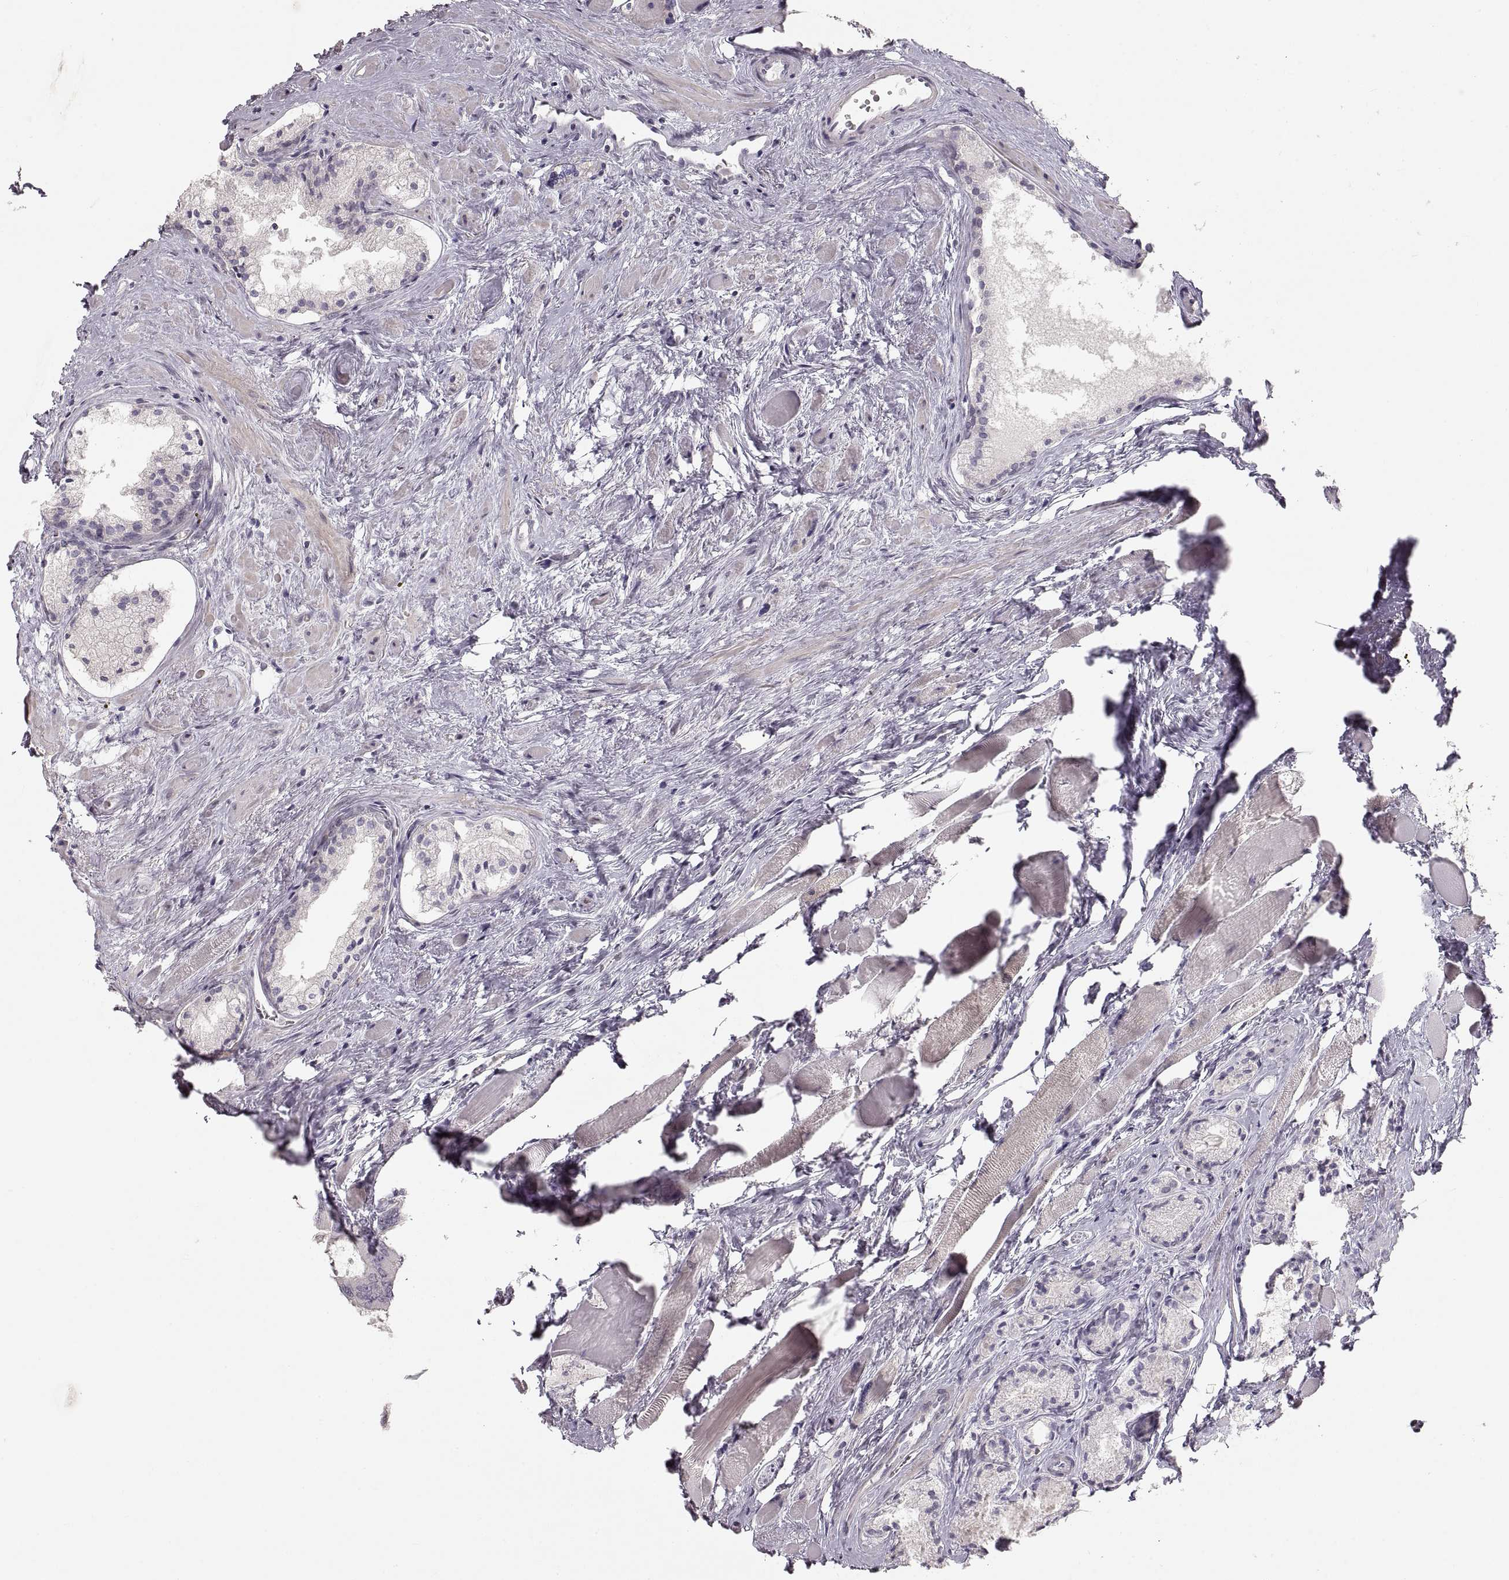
{"staining": {"intensity": "negative", "quantity": "none", "location": "none"}, "tissue": "prostate cancer", "cell_type": "Tumor cells", "image_type": "cancer", "snomed": [{"axis": "morphology", "description": "Adenocarcinoma, NOS"}, {"axis": "morphology", "description": "Adenocarcinoma, High grade"}, {"axis": "topography", "description": "Prostate"}], "caption": "DAB immunohistochemical staining of prostate cancer exhibits no significant expression in tumor cells. The staining was performed using DAB to visualize the protein expression in brown, while the nuclei were stained in blue with hematoxylin (Magnification: 20x).", "gene": "PCSK2", "patient": {"sex": "male", "age": 62}}